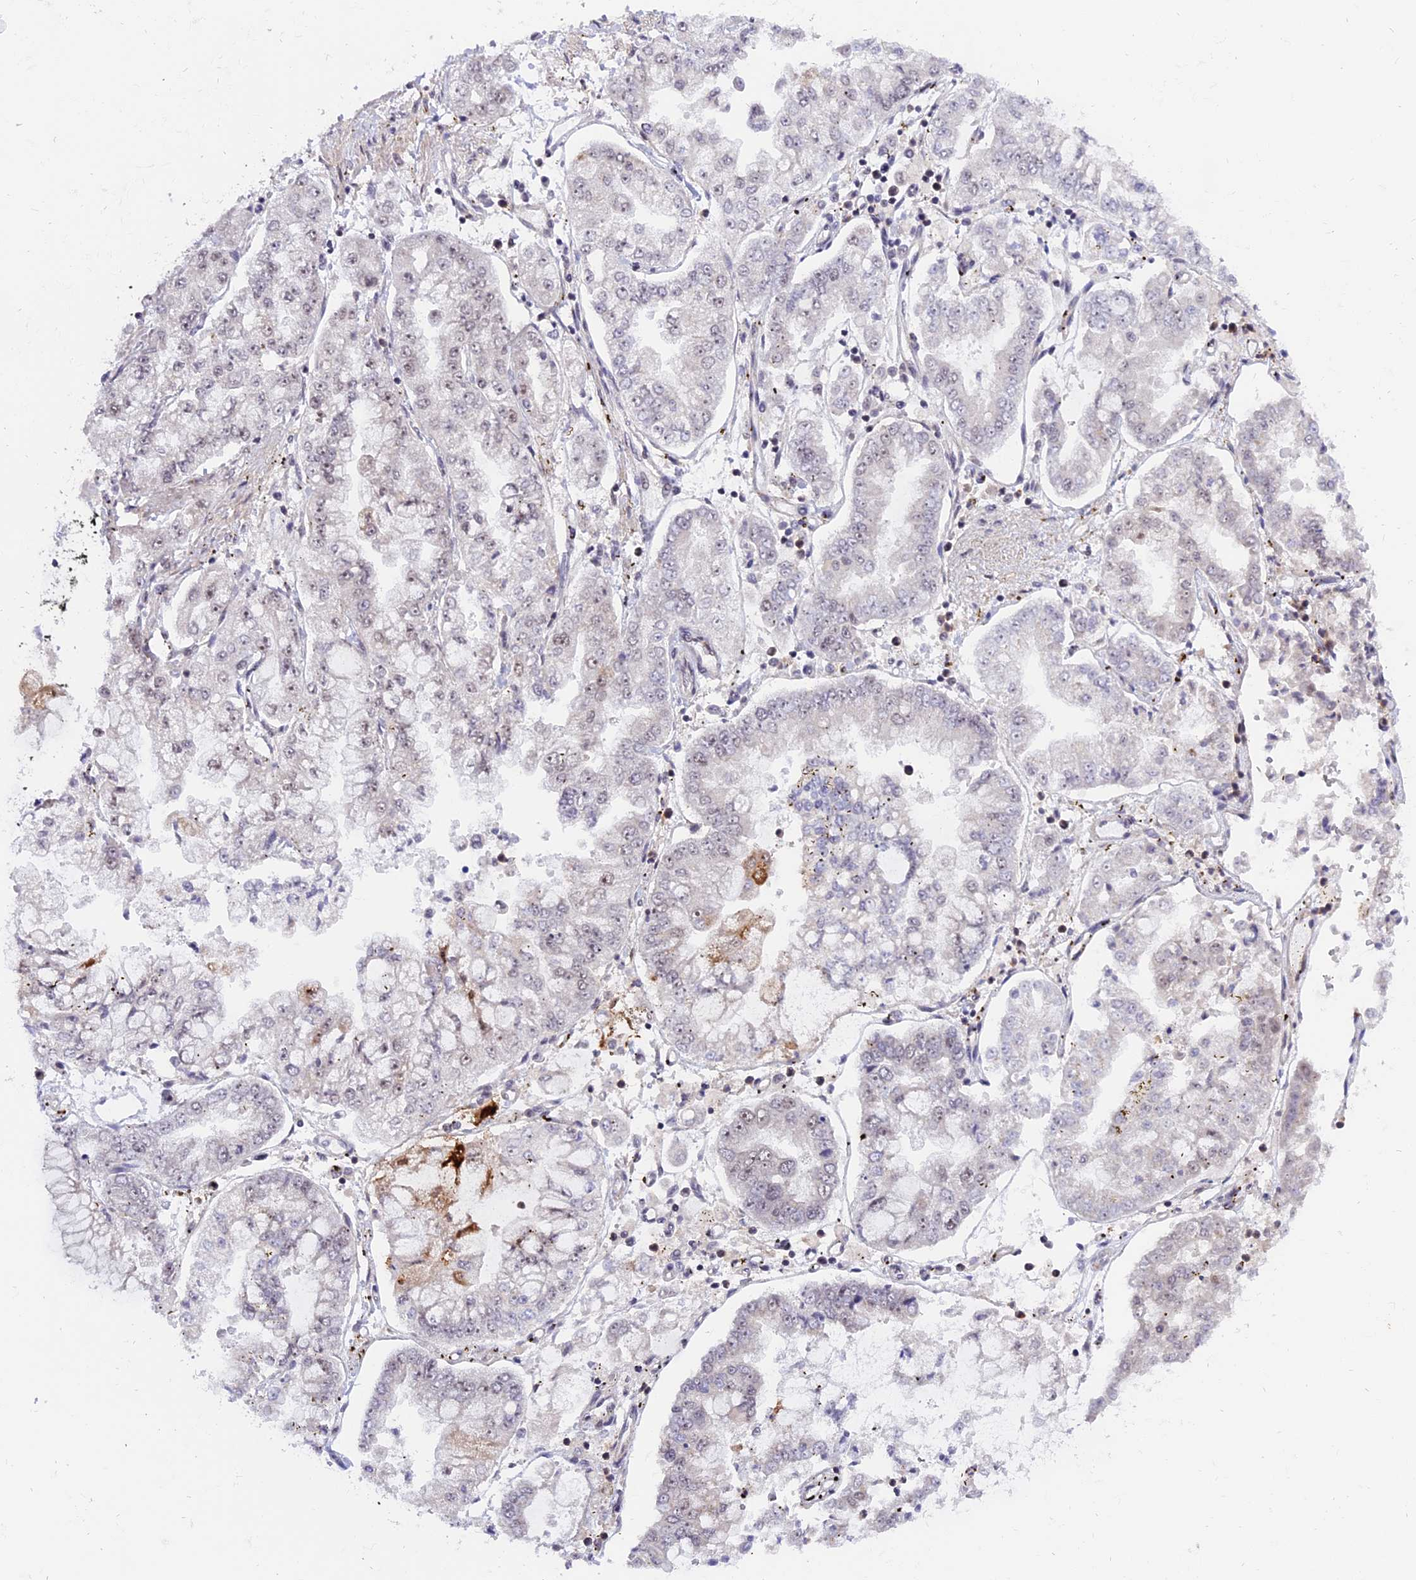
{"staining": {"intensity": "weak", "quantity": "<25%", "location": "nuclear"}, "tissue": "stomach cancer", "cell_type": "Tumor cells", "image_type": "cancer", "snomed": [{"axis": "morphology", "description": "Adenocarcinoma, NOS"}, {"axis": "topography", "description": "Stomach"}], "caption": "Human stomach cancer stained for a protein using immunohistochemistry (IHC) demonstrates no expression in tumor cells.", "gene": "TADA3", "patient": {"sex": "male", "age": 76}}